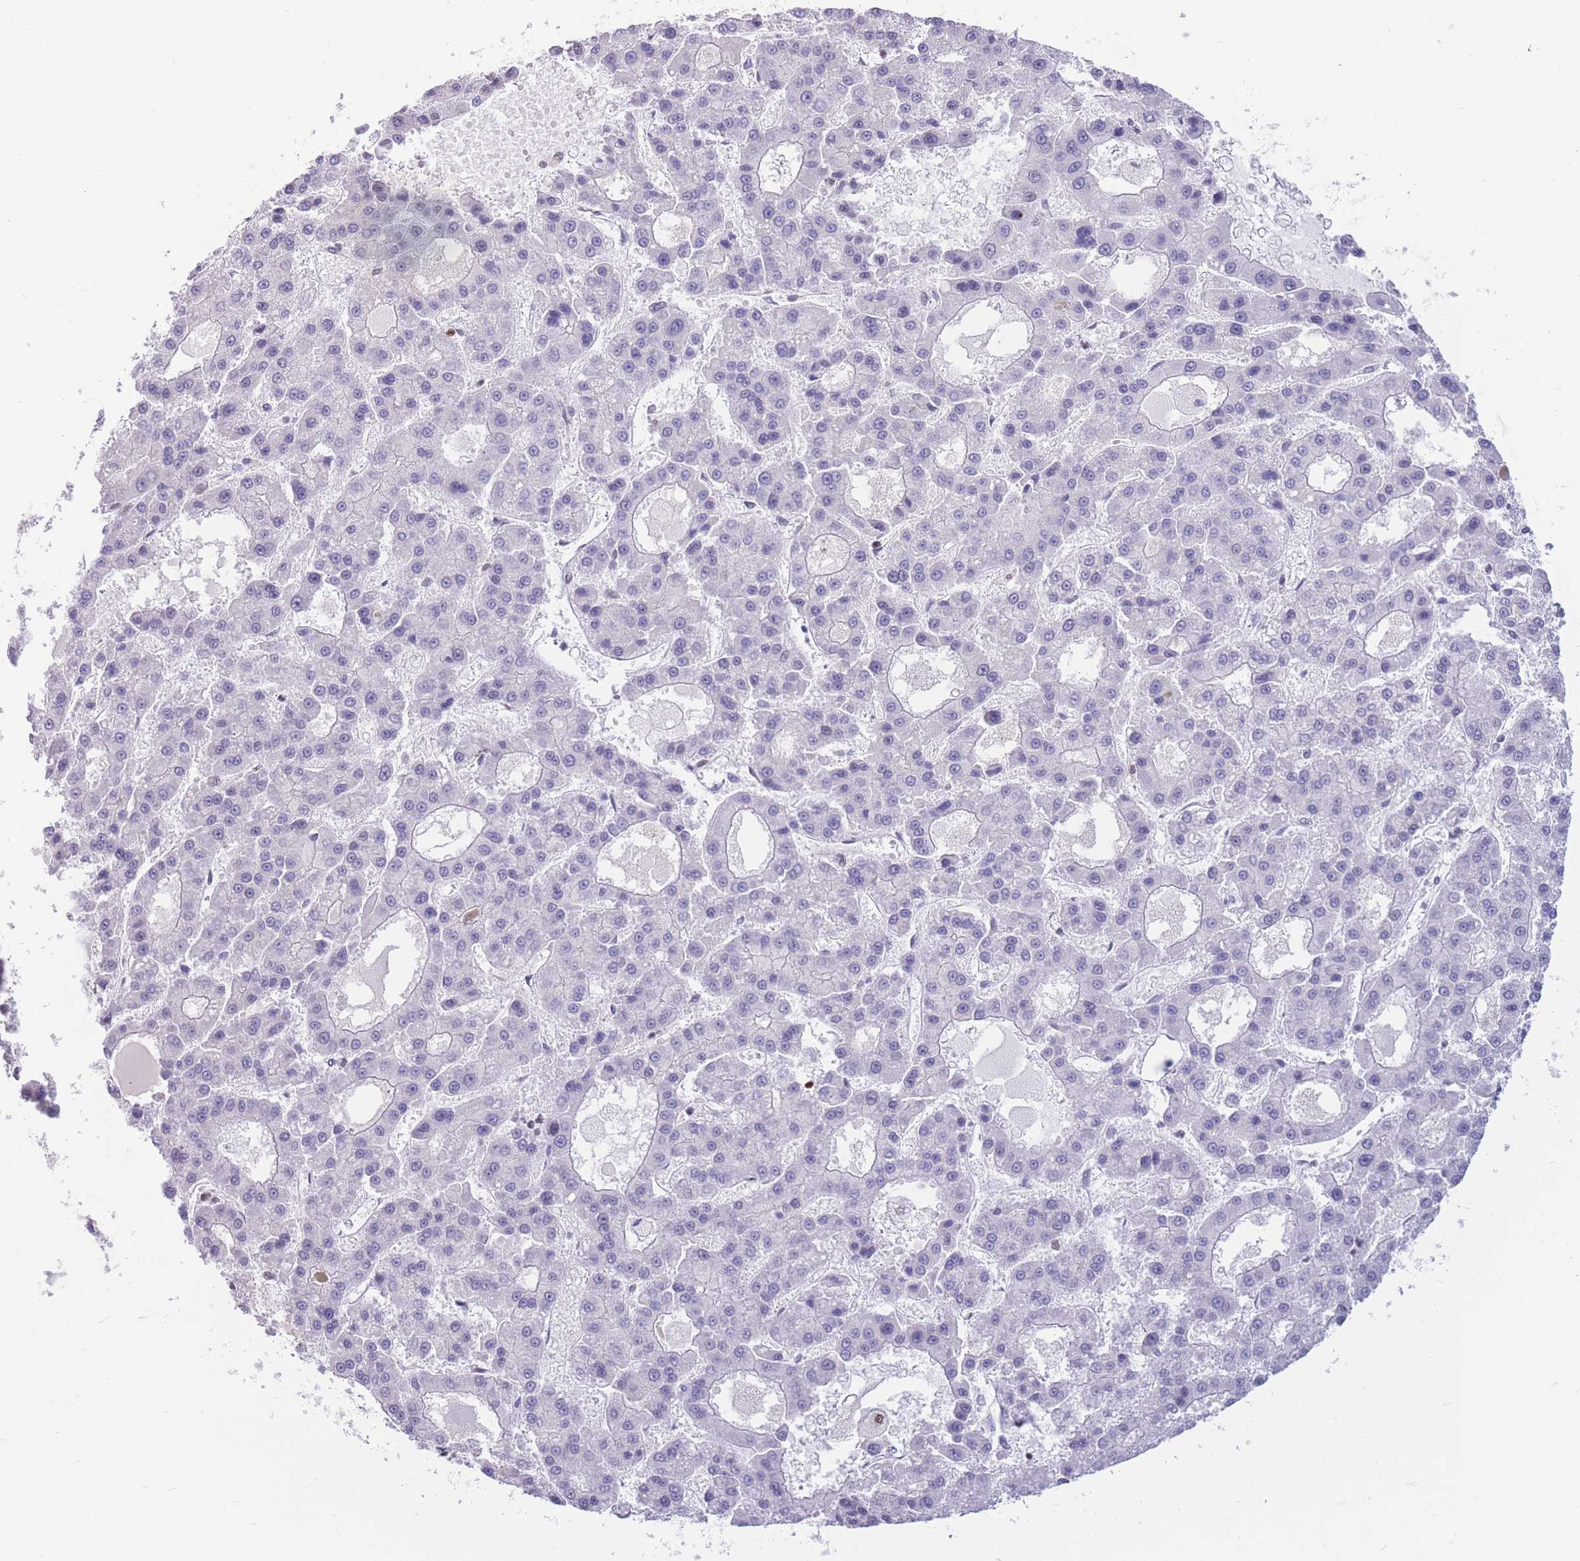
{"staining": {"intensity": "negative", "quantity": "none", "location": "none"}, "tissue": "liver cancer", "cell_type": "Tumor cells", "image_type": "cancer", "snomed": [{"axis": "morphology", "description": "Carcinoma, Hepatocellular, NOS"}, {"axis": "topography", "description": "Liver"}], "caption": "Tumor cells show no significant positivity in liver cancer (hepatocellular carcinoma).", "gene": "HMGN1", "patient": {"sex": "male", "age": 70}}